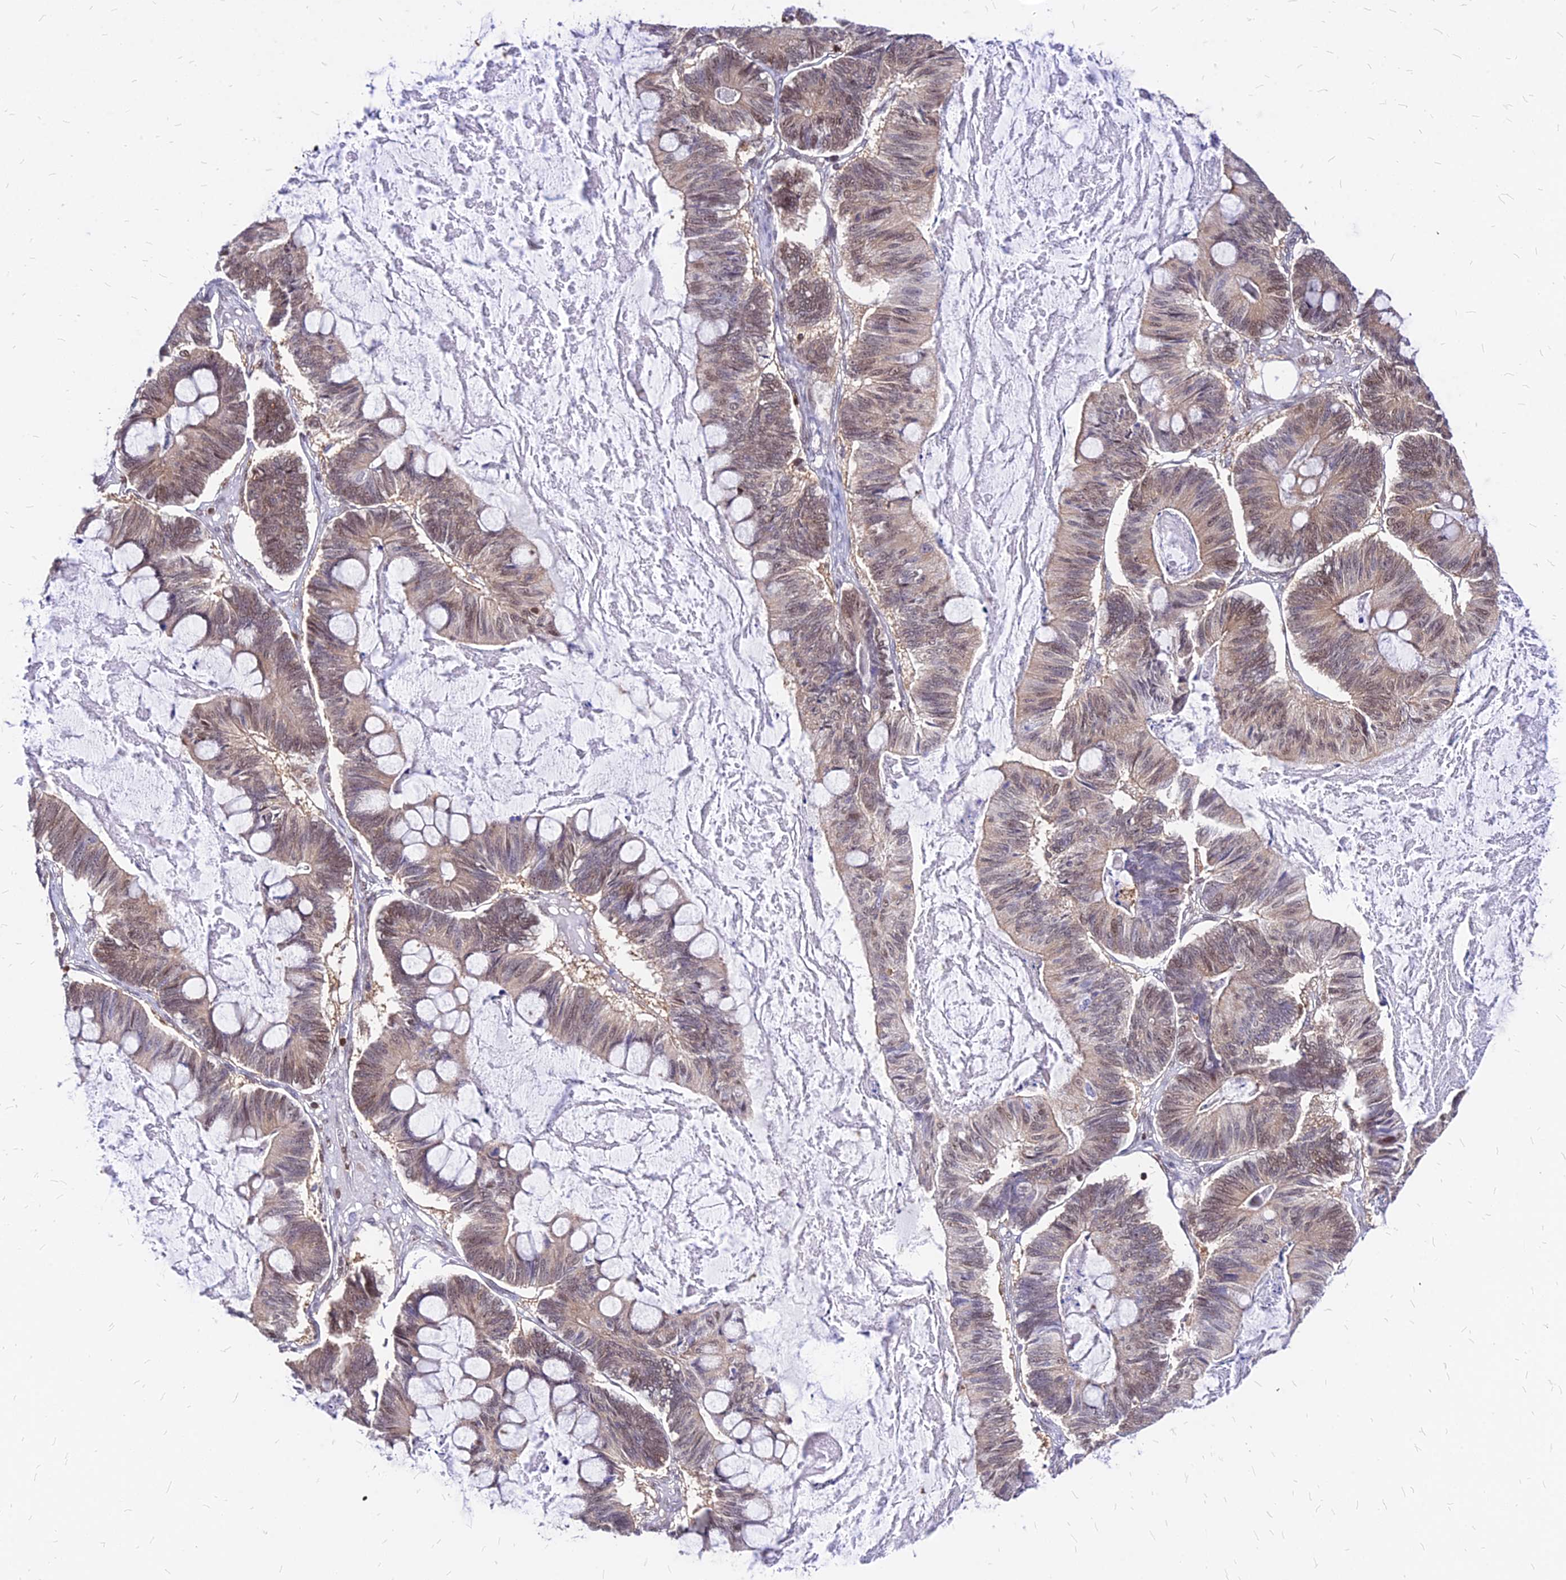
{"staining": {"intensity": "weak", "quantity": ">75%", "location": "nuclear"}, "tissue": "ovarian cancer", "cell_type": "Tumor cells", "image_type": "cancer", "snomed": [{"axis": "morphology", "description": "Cystadenocarcinoma, mucinous, NOS"}, {"axis": "topography", "description": "Ovary"}], "caption": "Protein staining displays weak nuclear expression in about >75% of tumor cells in ovarian cancer. The staining was performed using DAB to visualize the protein expression in brown, while the nuclei were stained in blue with hematoxylin (Magnification: 20x).", "gene": "PAXX", "patient": {"sex": "female", "age": 61}}